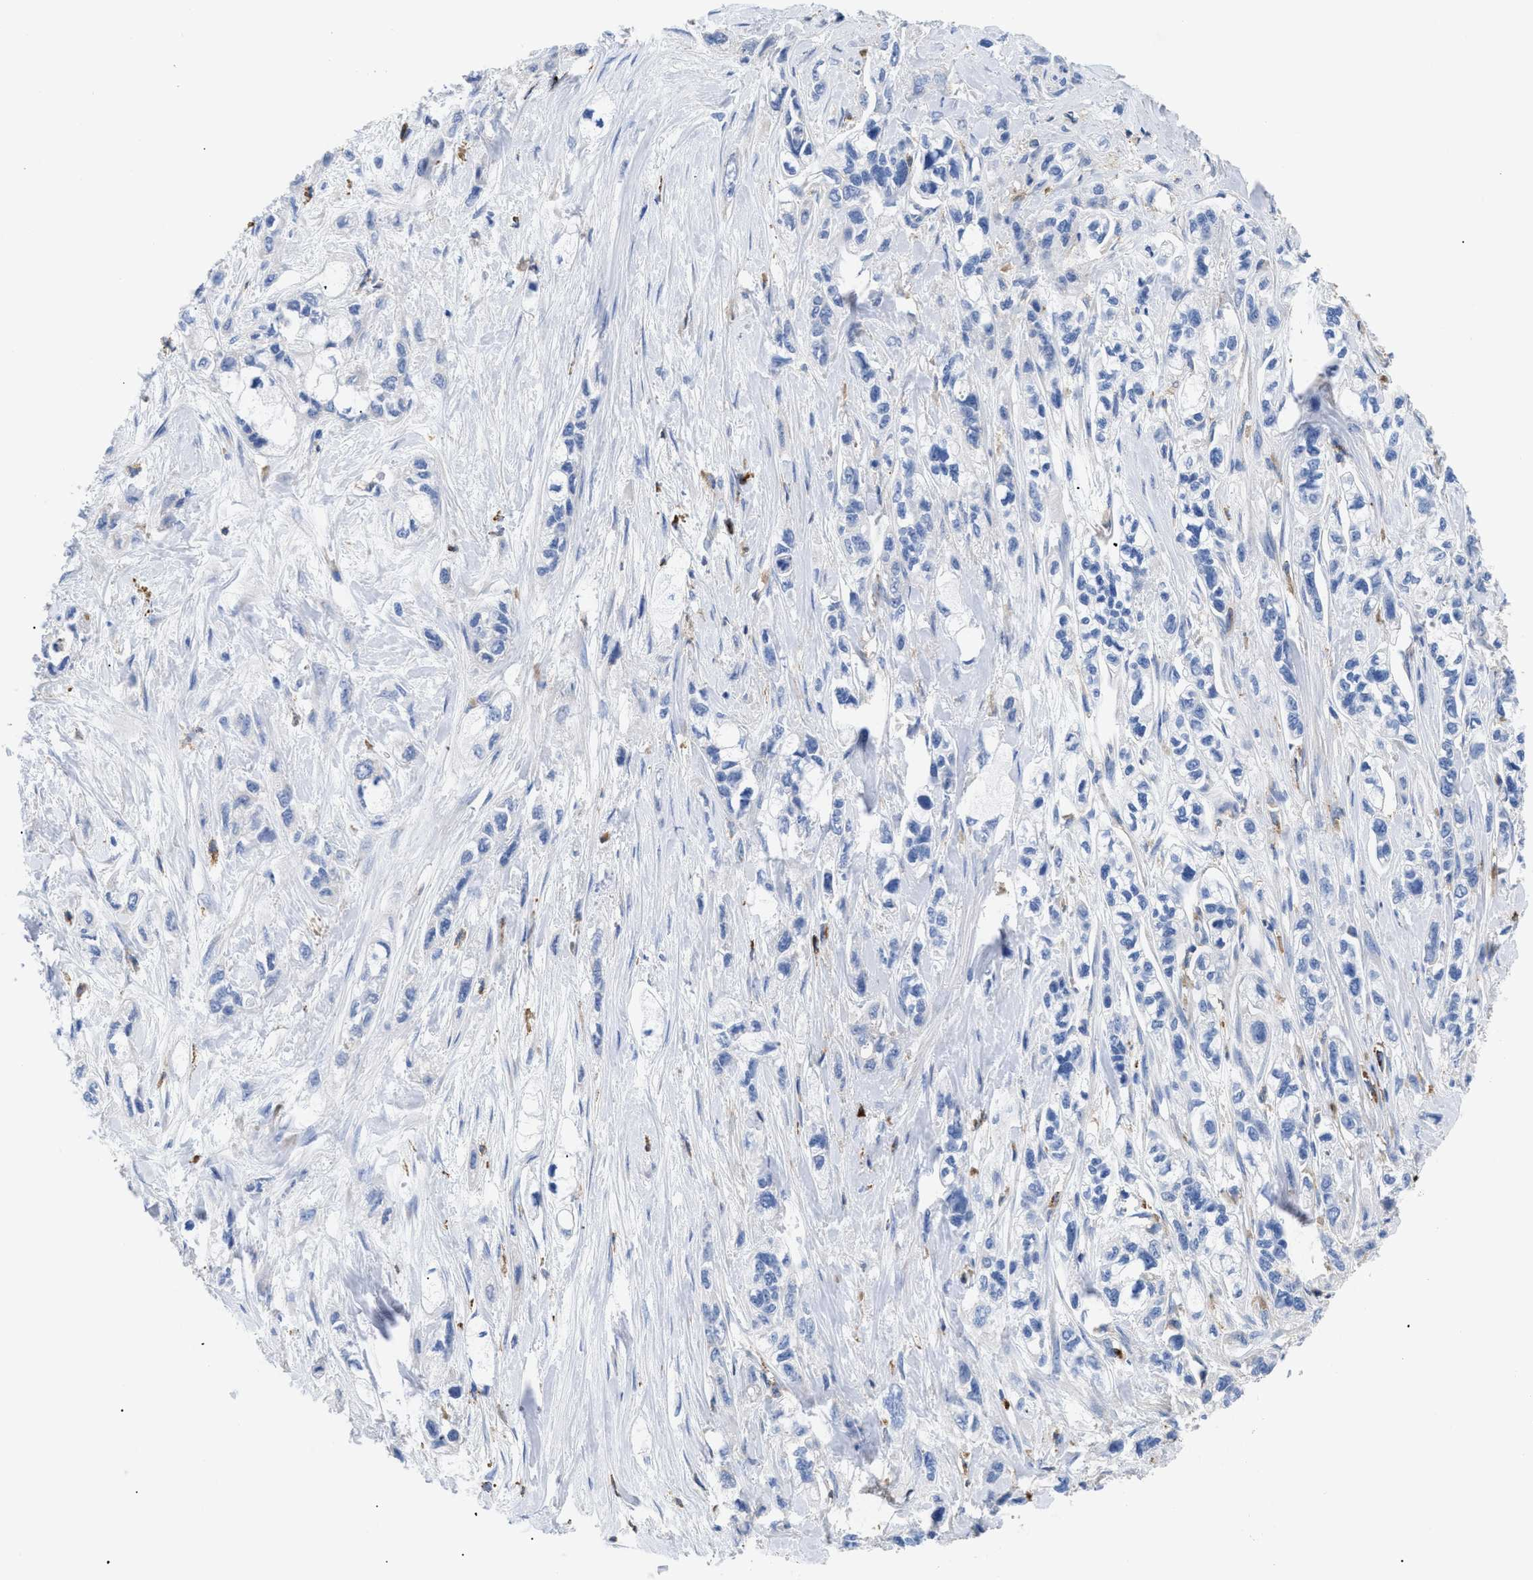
{"staining": {"intensity": "negative", "quantity": "none", "location": "none"}, "tissue": "pancreatic cancer", "cell_type": "Tumor cells", "image_type": "cancer", "snomed": [{"axis": "morphology", "description": "Adenocarcinoma, NOS"}, {"axis": "topography", "description": "Pancreas"}], "caption": "Protein analysis of adenocarcinoma (pancreatic) displays no significant expression in tumor cells.", "gene": "HLA-DPA1", "patient": {"sex": "male", "age": 74}}